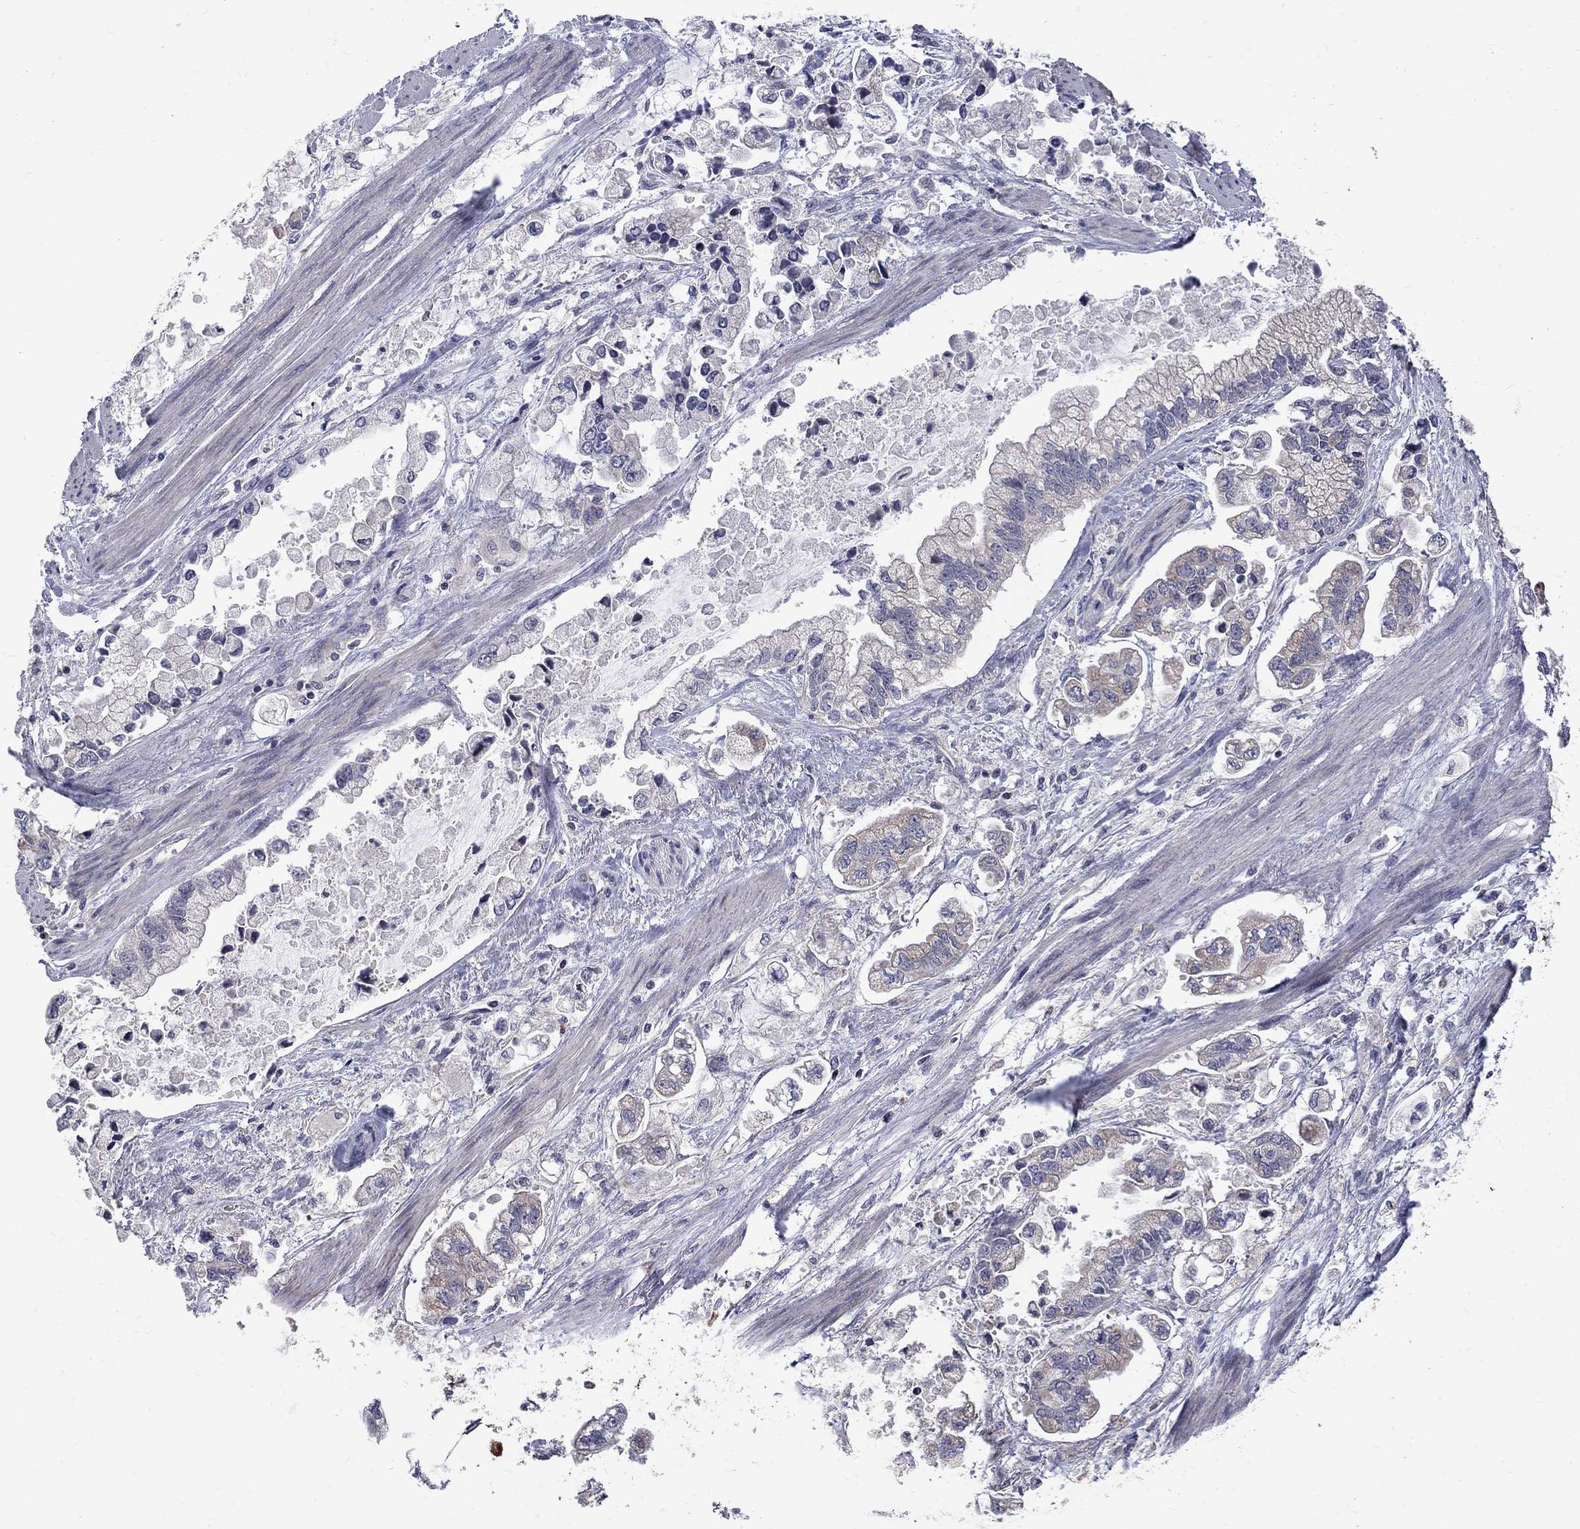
{"staining": {"intensity": "weak", "quantity": "25%-75%", "location": "cytoplasmic/membranous"}, "tissue": "stomach cancer", "cell_type": "Tumor cells", "image_type": "cancer", "snomed": [{"axis": "morphology", "description": "Normal tissue, NOS"}, {"axis": "morphology", "description": "Adenocarcinoma, NOS"}, {"axis": "topography", "description": "Stomach"}], "caption": "Stomach cancer stained with a brown dye exhibits weak cytoplasmic/membranous positive expression in approximately 25%-75% of tumor cells.", "gene": "SH2B1", "patient": {"sex": "male", "age": 62}}